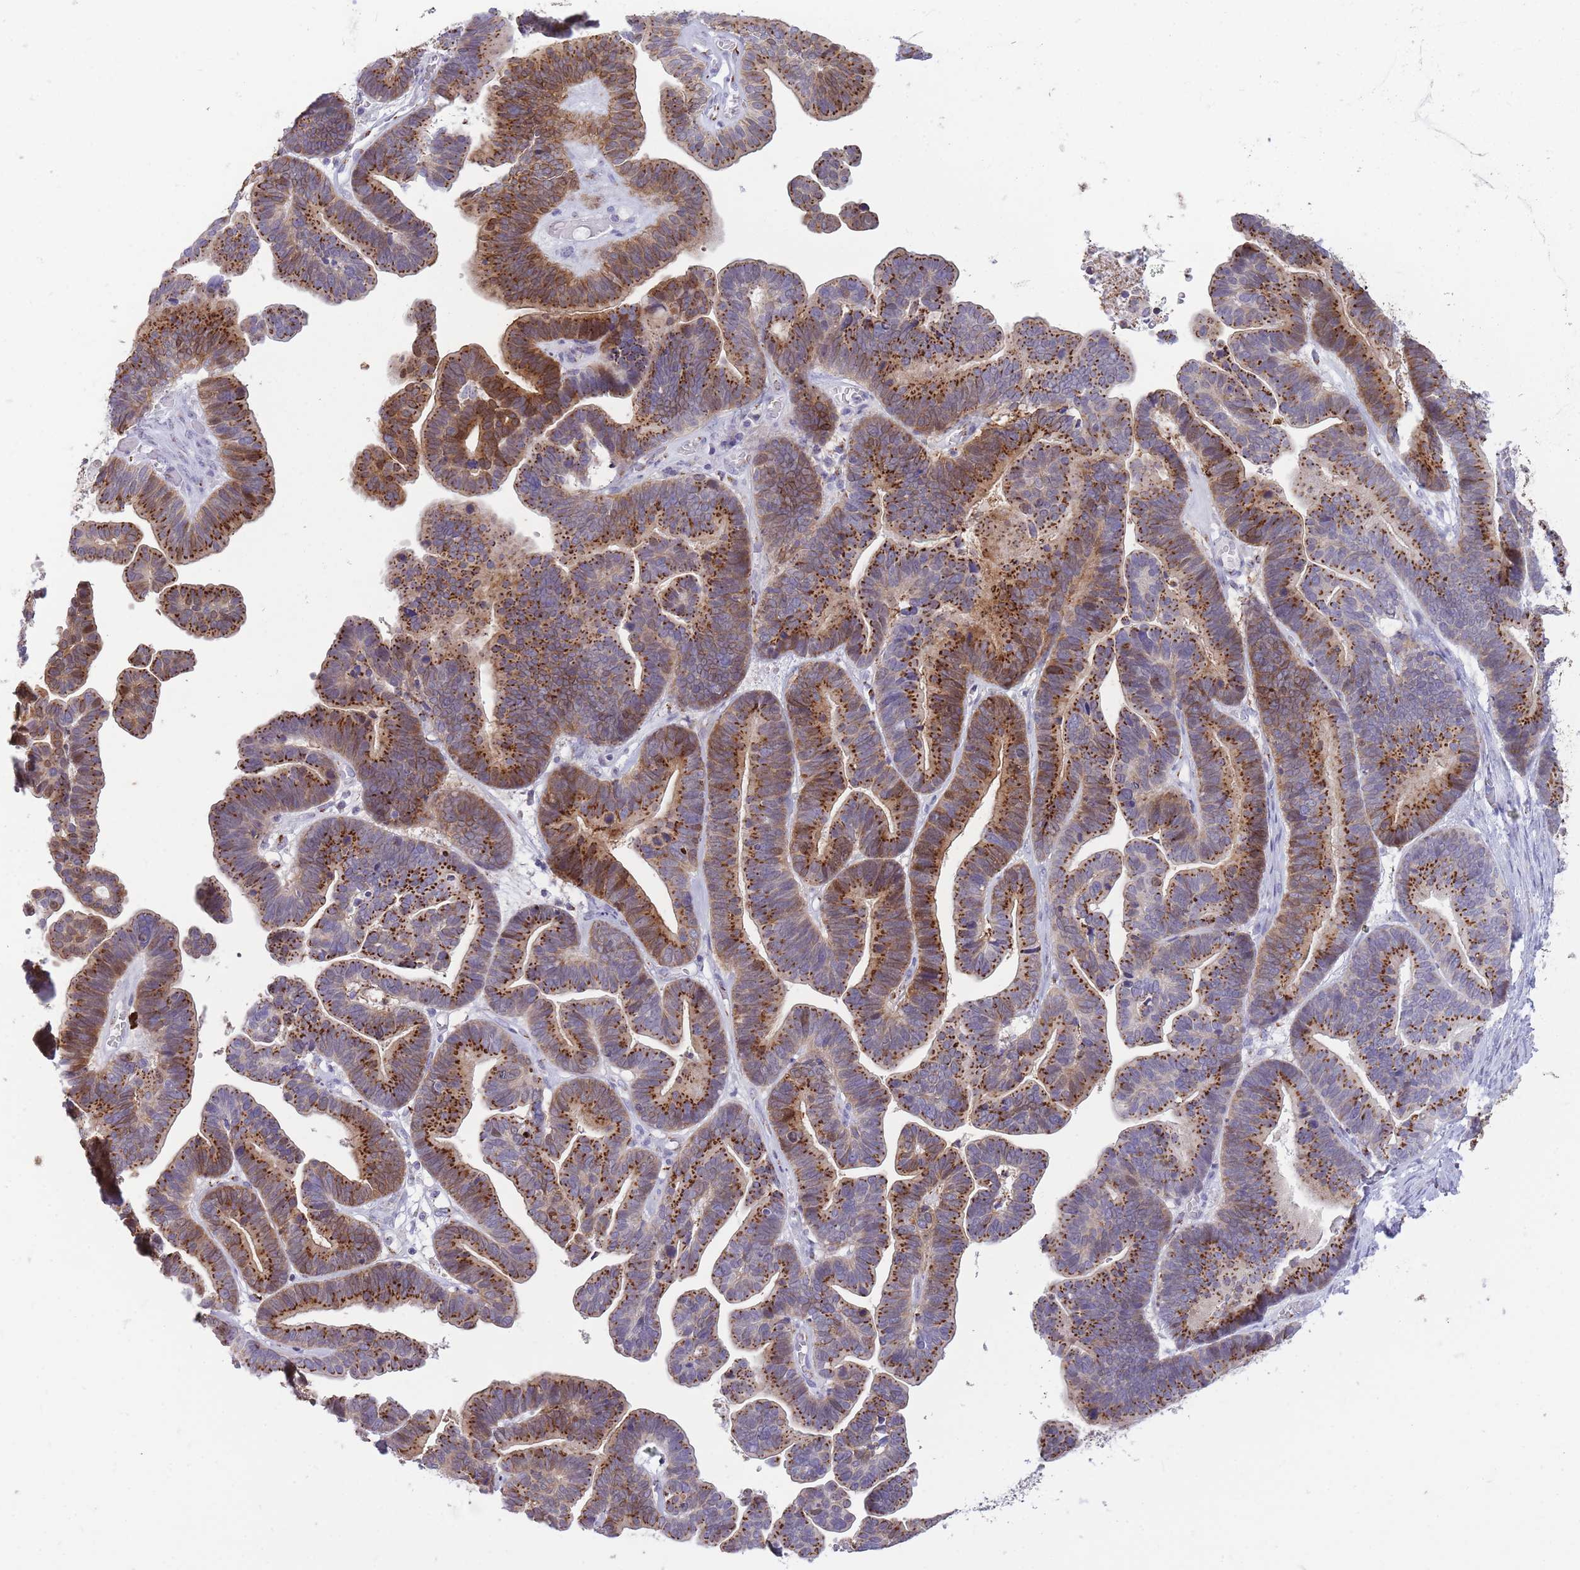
{"staining": {"intensity": "strong", "quantity": ">75%", "location": "cytoplasmic/membranous"}, "tissue": "ovarian cancer", "cell_type": "Tumor cells", "image_type": "cancer", "snomed": [{"axis": "morphology", "description": "Cystadenocarcinoma, serous, NOS"}, {"axis": "topography", "description": "Ovary"}], "caption": "This is a micrograph of immunohistochemistry (IHC) staining of ovarian cancer (serous cystadenocarcinoma), which shows strong staining in the cytoplasmic/membranous of tumor cells.", "gene": "B4GALT2", "patient": {"sex": "female", "age": 56}}